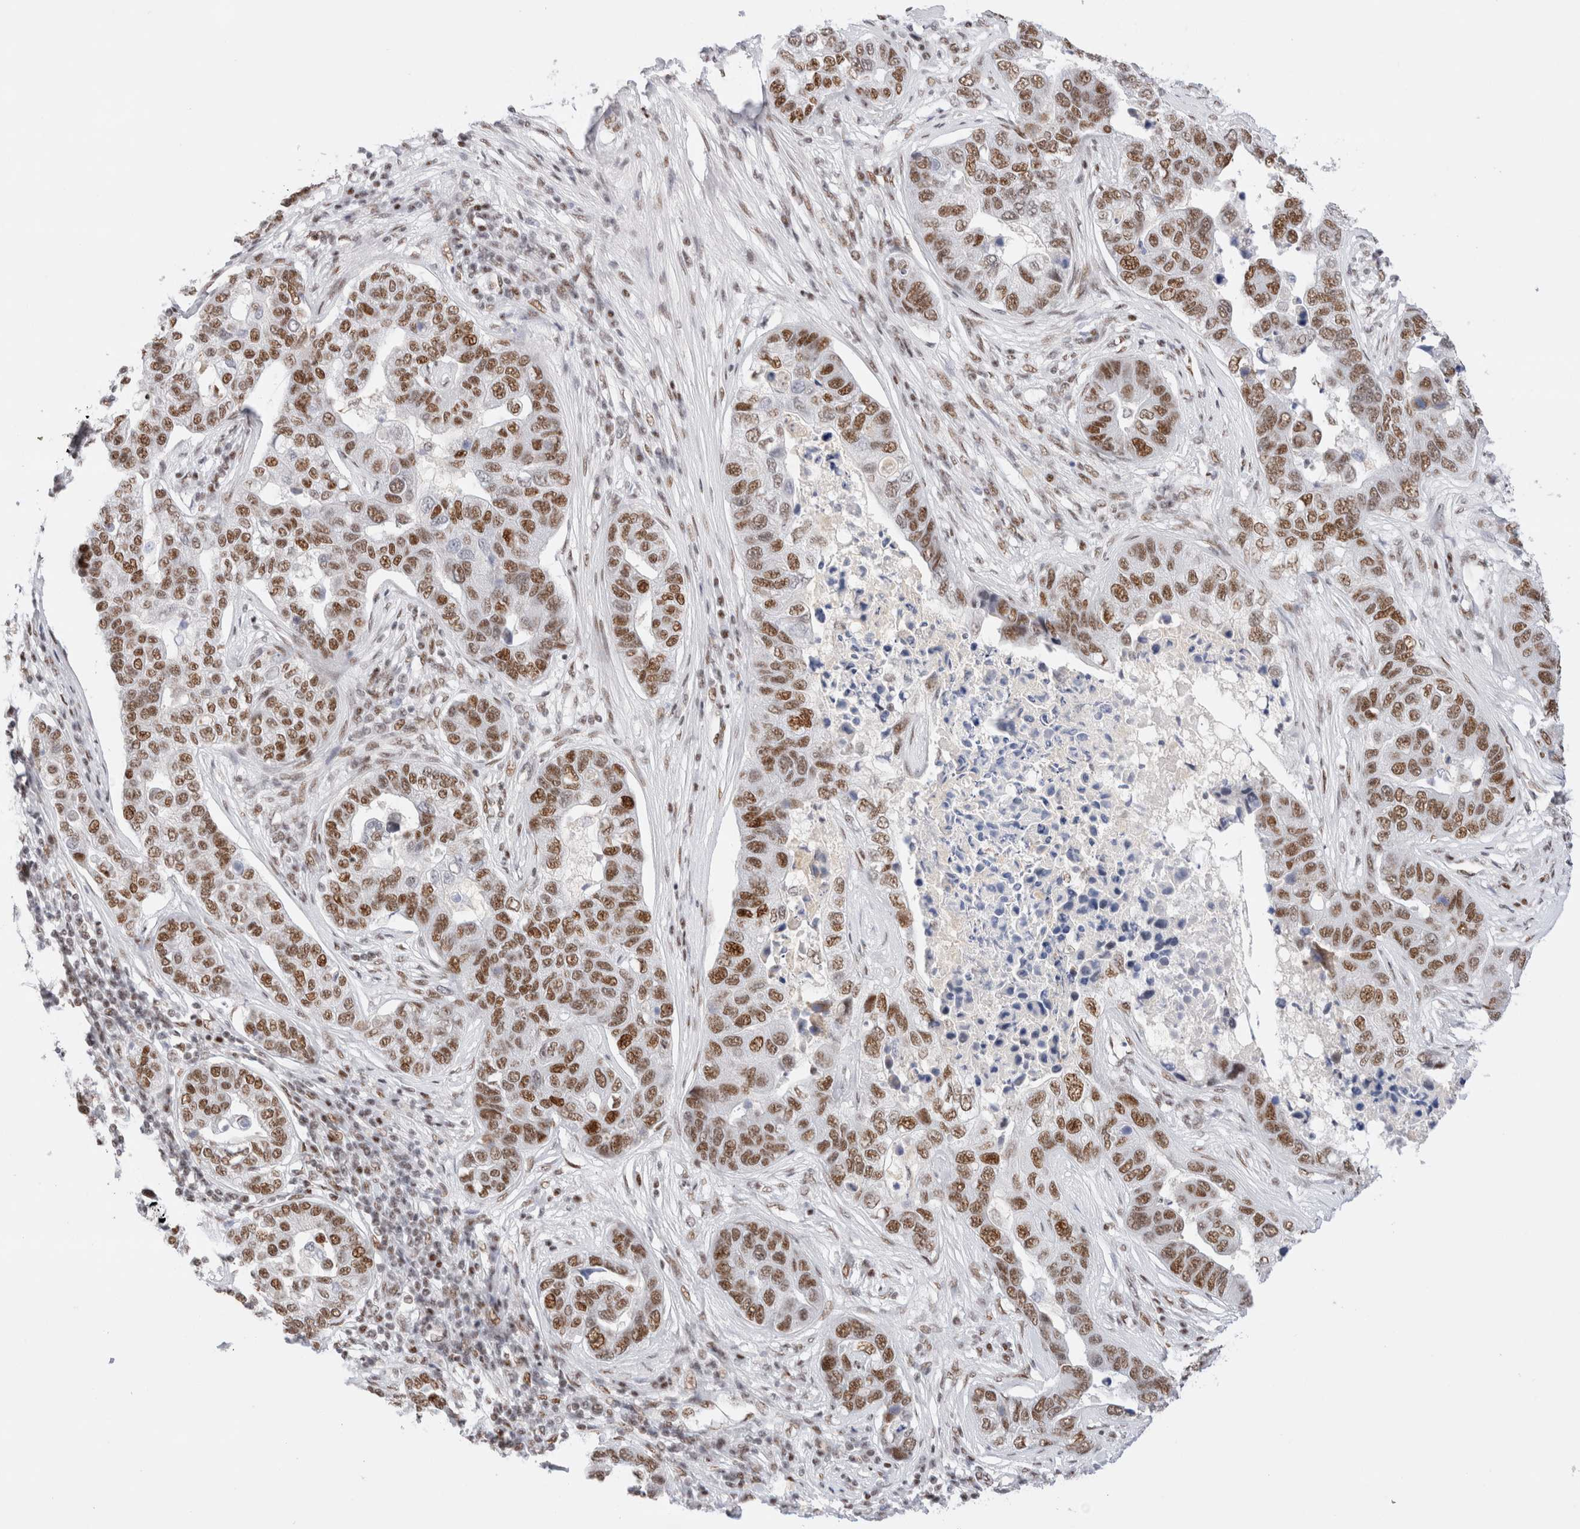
{"staining": {"intensity": "moderate", "quantity": ">75%", "location": "nuclear"}, "tissue": "pancreatic cancer", "cell_type": "Tumor cells", "image_type": "cancer", "snomed": [{"axis": "morphology", "description": "Adenocarcinoma, NOS"}, {"axis": "topography", "description": "Pancreas"}], "caption": "Adenocarcinoma (pancreatic) stained with a protein marker displays moderate staining in tumor cells.", "gene": "ZNF282", "patient": {"sex": "female", "age": 61}}